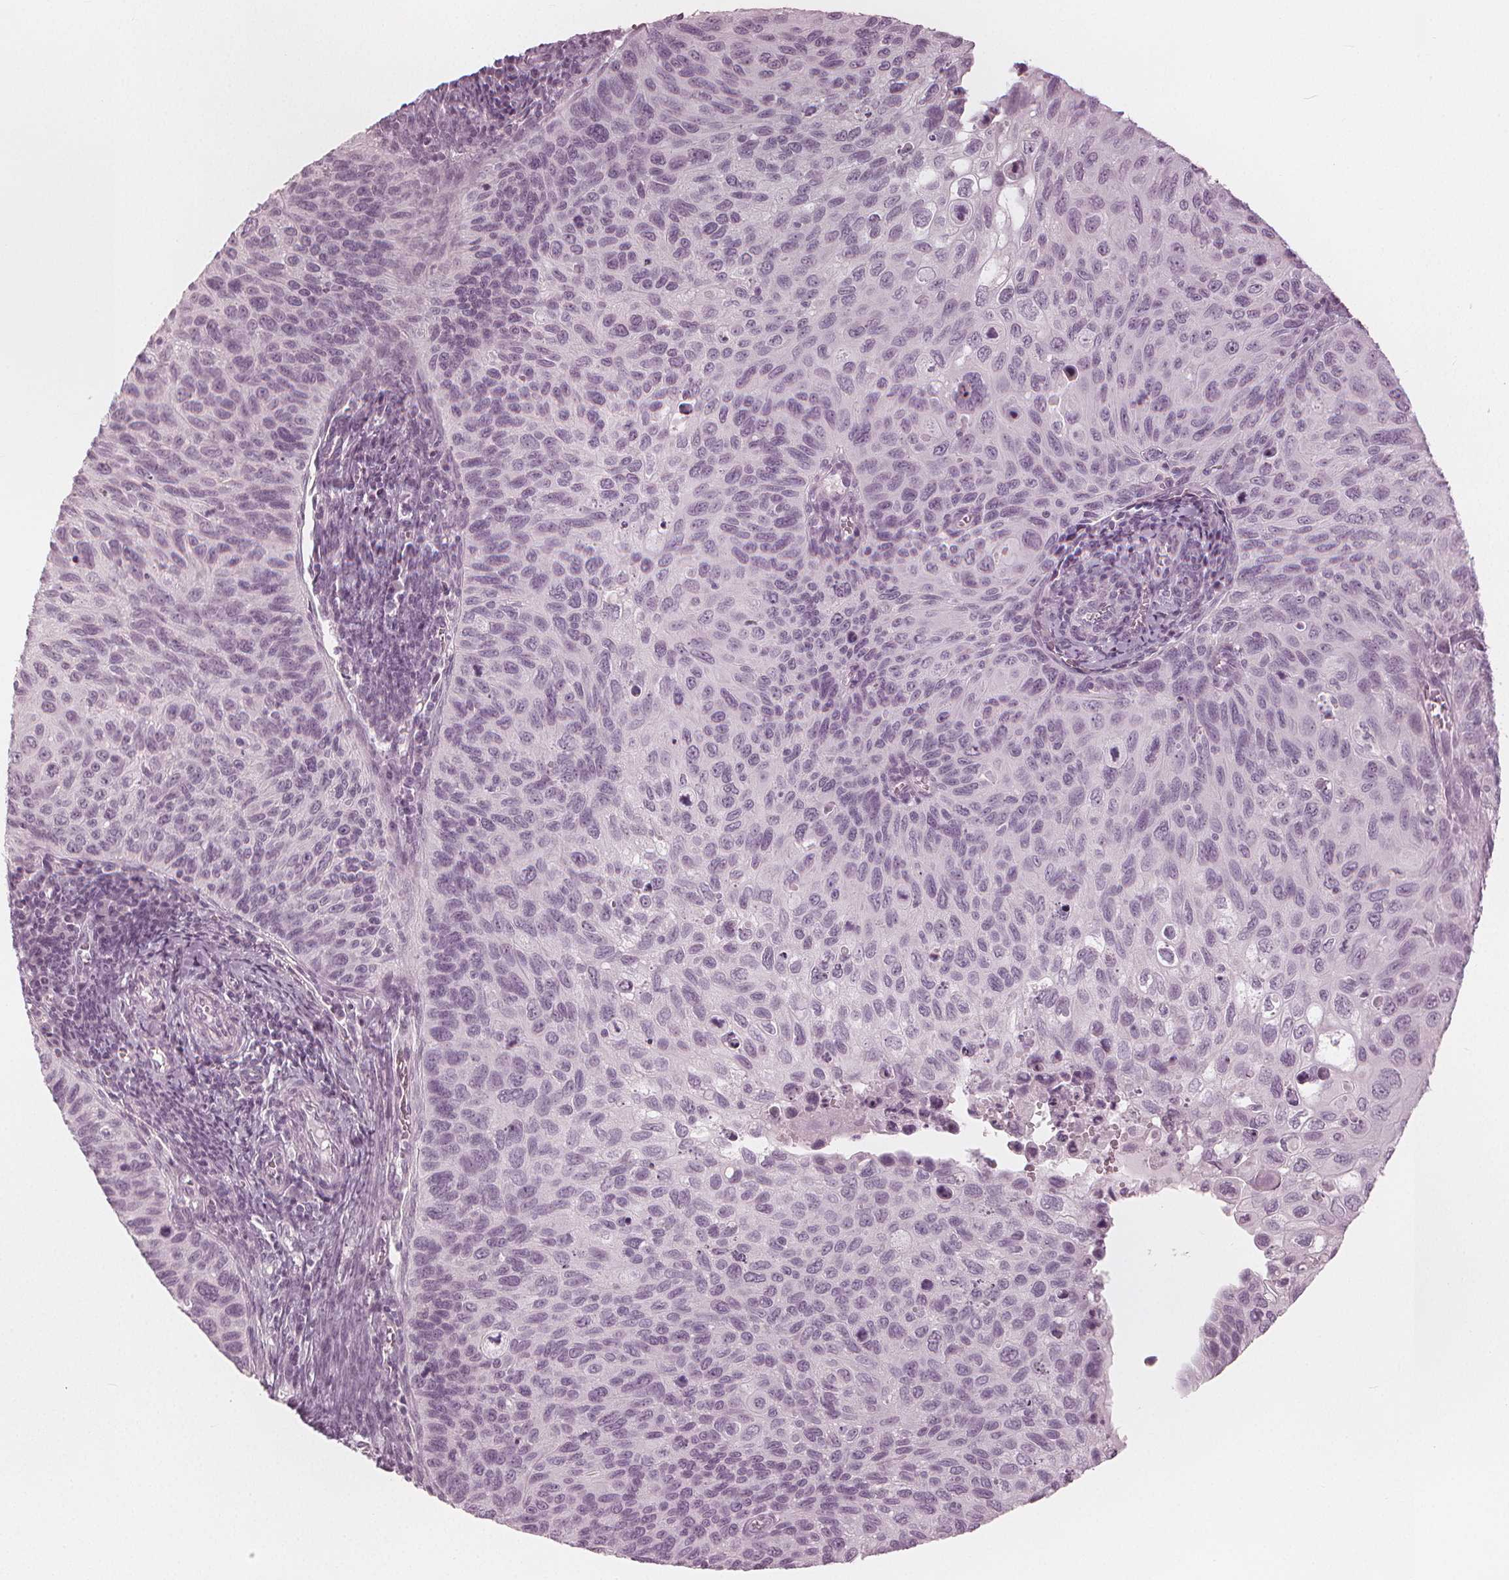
{"staining": {"intensity": "negative", "quantity": "none", "location": "none"}, "tissue": "cervical cancer", "cell_type": "Tumor cells", "image_type": "cancer", "snomed": [{"axis": "morphology", "description": "Squamous cell carcinoma, NOS"}, {"axis": "topography", "description": "Cervix"}], "caption": "Tumor cells are negative for protein expression in human squamous cell carcinoma (cervical).", "gene": "PAEP", "patient": {"sex": "female", "age": 70}}